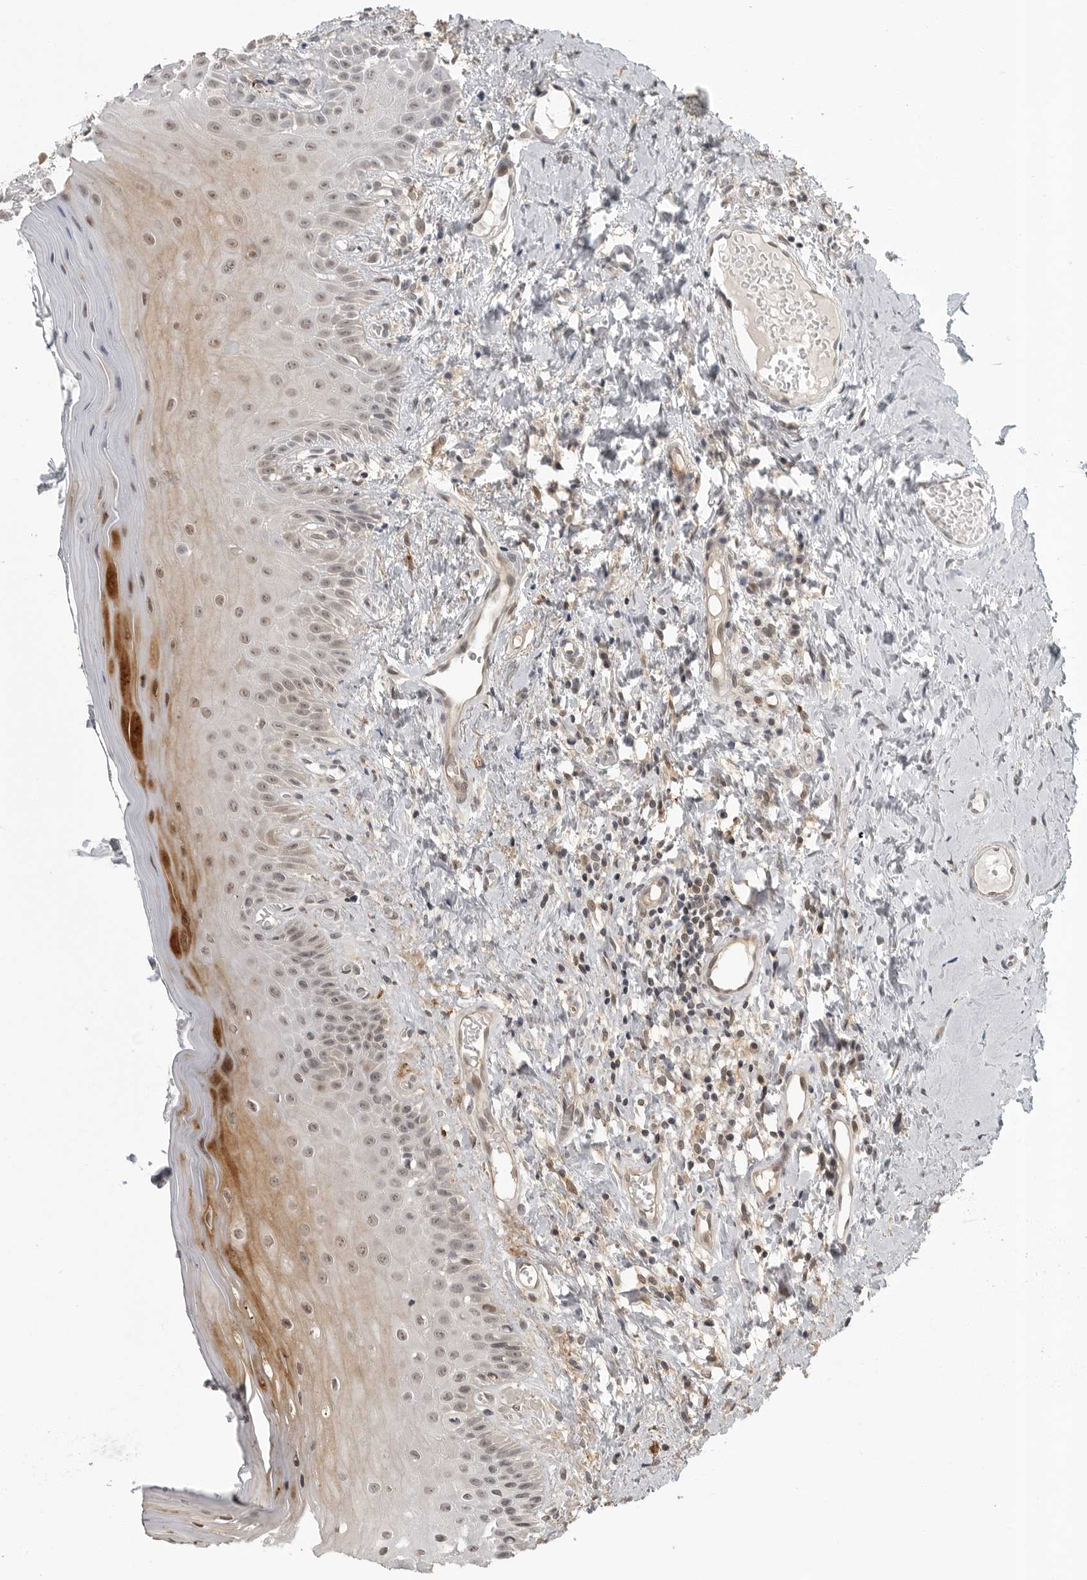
{"staining": {"intensity": "moderate", "quantity": "25%-75%", "location": "cytoplasmic/membranous,nuclear"}, "tissue": "oral mucosa", "cell_type": "Squamous epithelial cells", "image_type": "normal", "snomed": [{"axis": "morphology", "description": "Normal tissue, NOS"}, {"axis": "topography", "description": "Oral tissue"}], "caption": "IHC of unremarkable oral mucosa displays medium levels of moderate cytoplasmic/membranous,nuclear expression in about 25%-75% of squamous epithelial cells.", "gene": "BMP2K", "patient": {"sex": "male", "age": 66}}